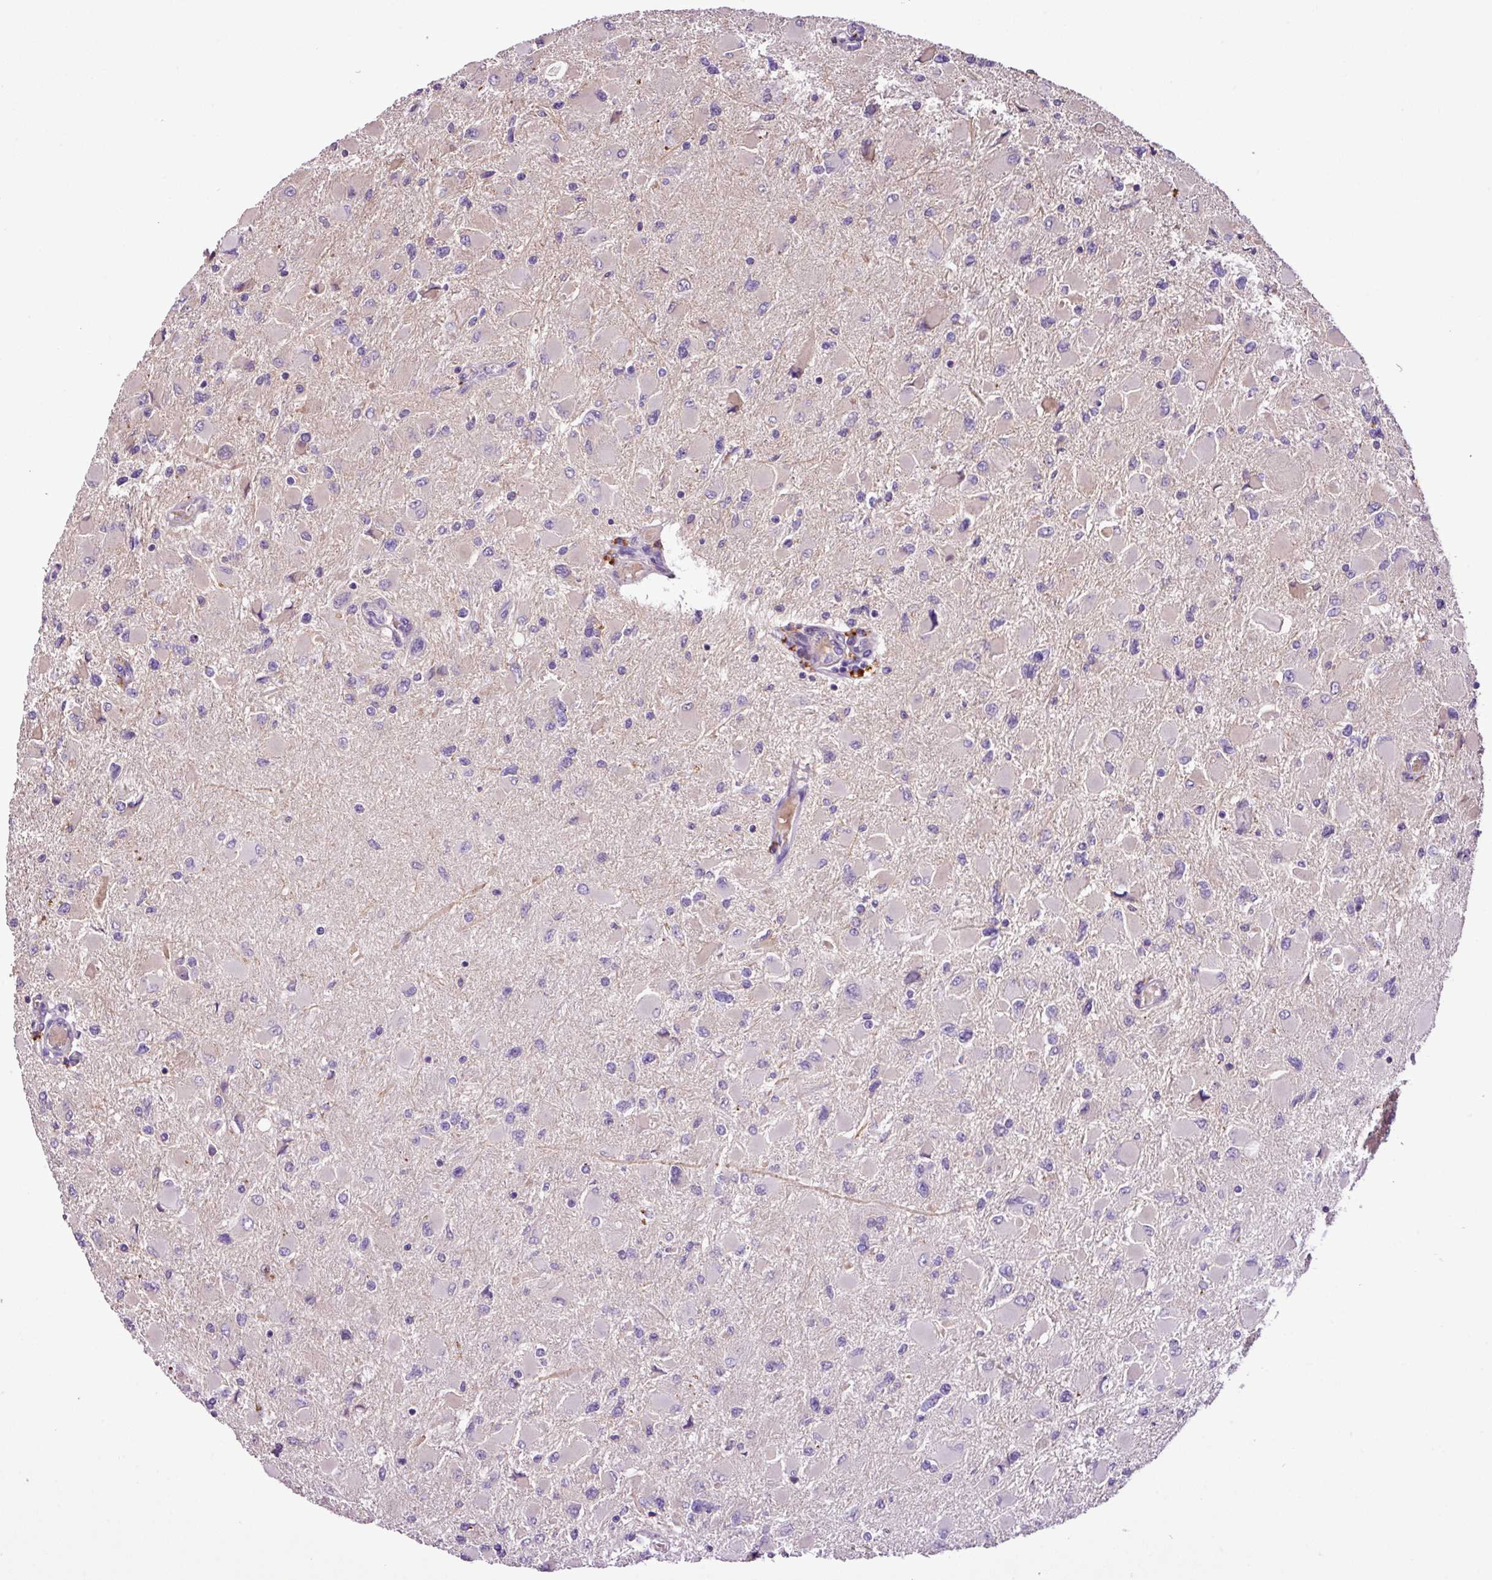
{"staining": {"intensity": "negative", "quantity": "none", "location": "none"}, "tissue": "glioma", "cell_type": "Tumor cells", "image_type": "cancer", "snomed": [{"axis": "morphology", "description": "Glioma, malignant, High grade"}, {"axis": "topography", "description": "Cerebral cortex"}], "caption": "Tumor cells are negative for brown protein staining in glioma.", "gene": "ZNF266", "patient": {"sex": "female", "age": 36}}